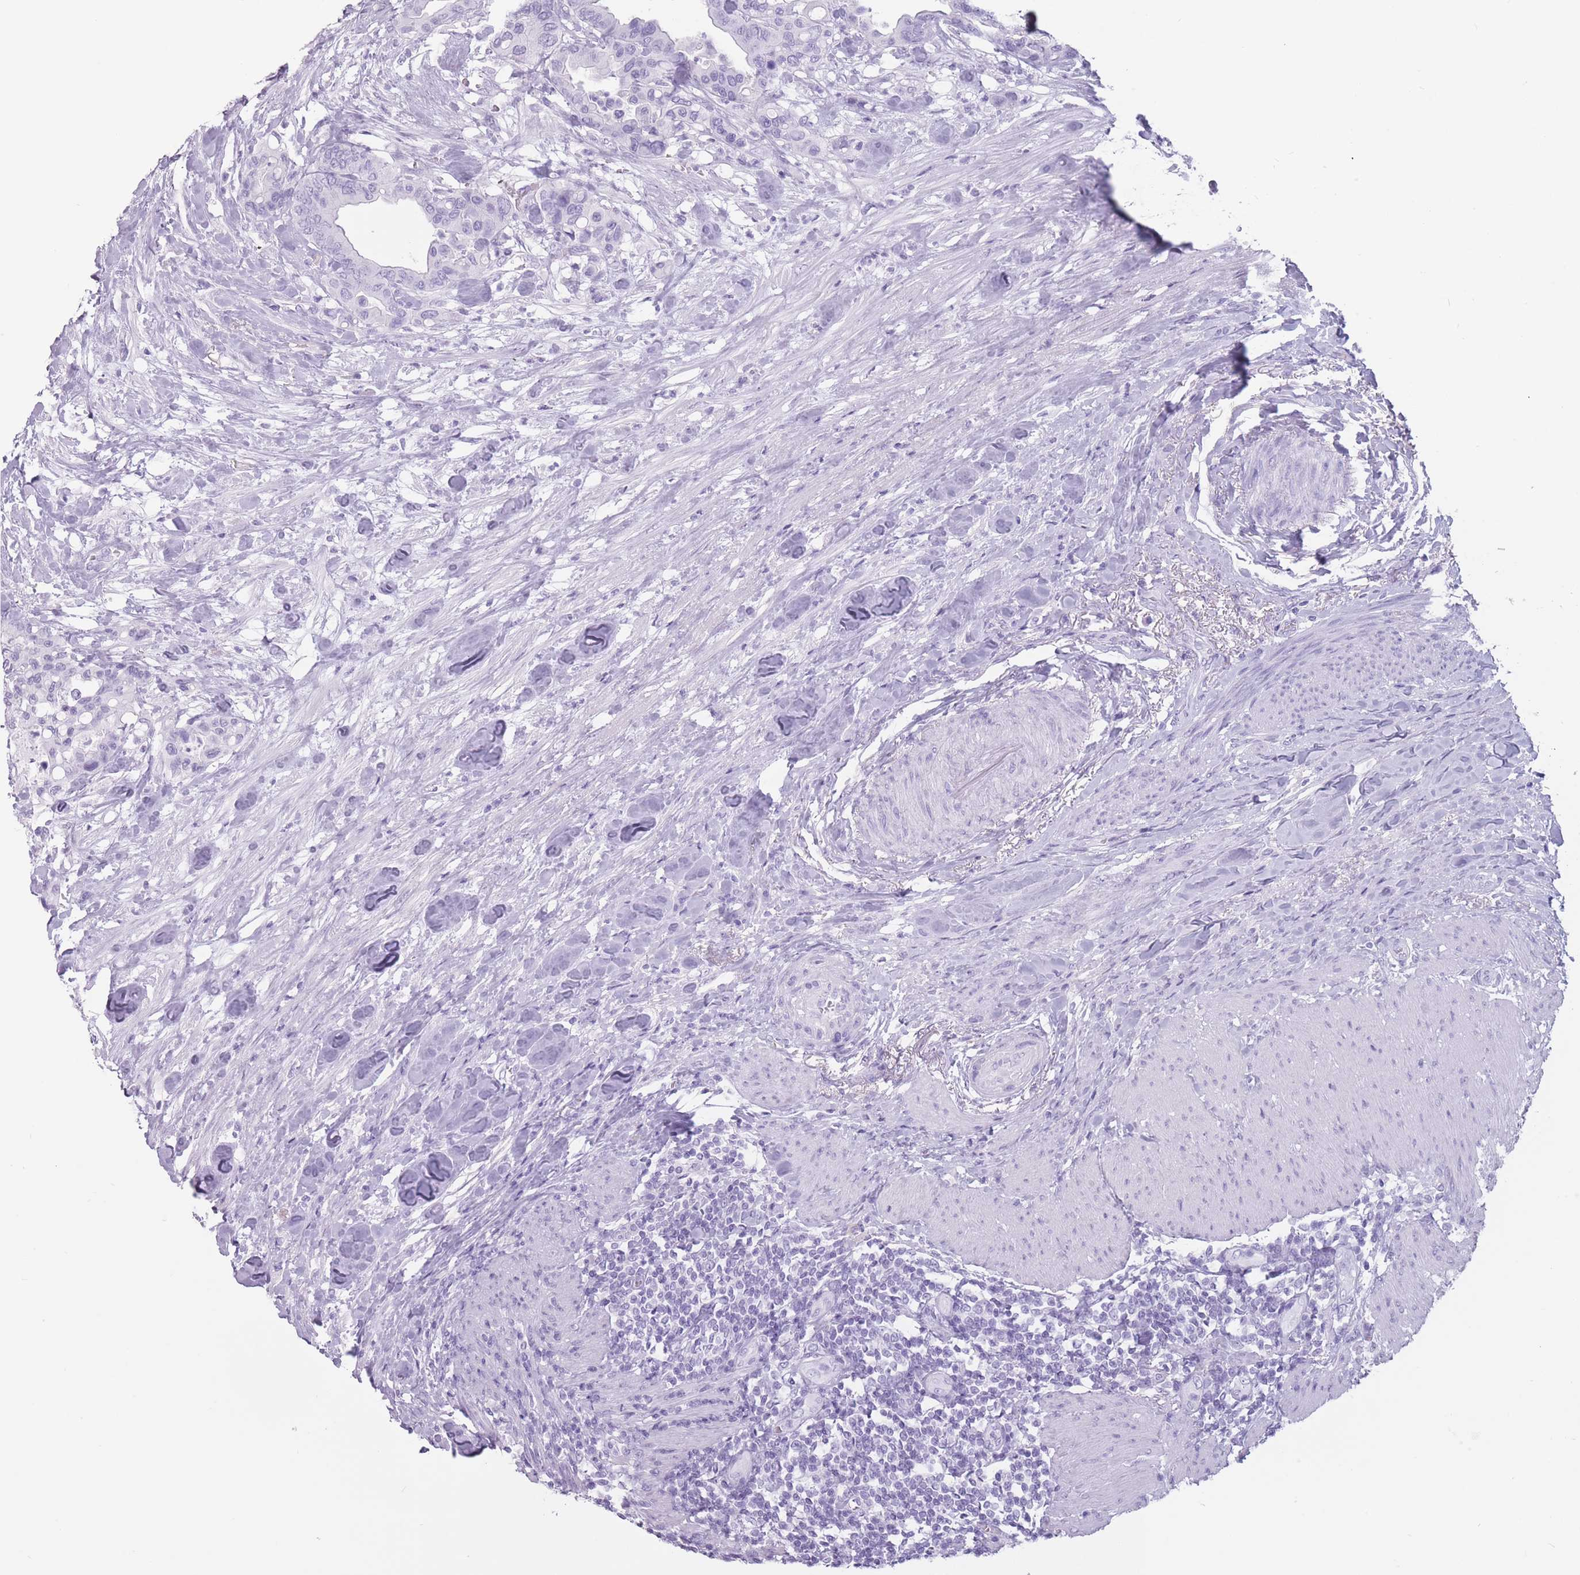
{"staining": {"intensity": "negative", "quantity": "none", "location": "none"}, "tissue": "colorectal cancer", "cell_type": "Tumor cells", "image_type": "cancer", "snomed": [{"axis": "morphology", "description": "Adenocarcinoma, NOS"}, {"axis": "topography", "description": "Colon"}], "caption": "A high-resolution histopathology image shows immunohistochemistry (IHC) staining of colorectal adenocarcinoma, which reveals no significant positivity in tumor cells.", "gene": "PNMA3", "patient": {"sex": "male", "age": 82}}